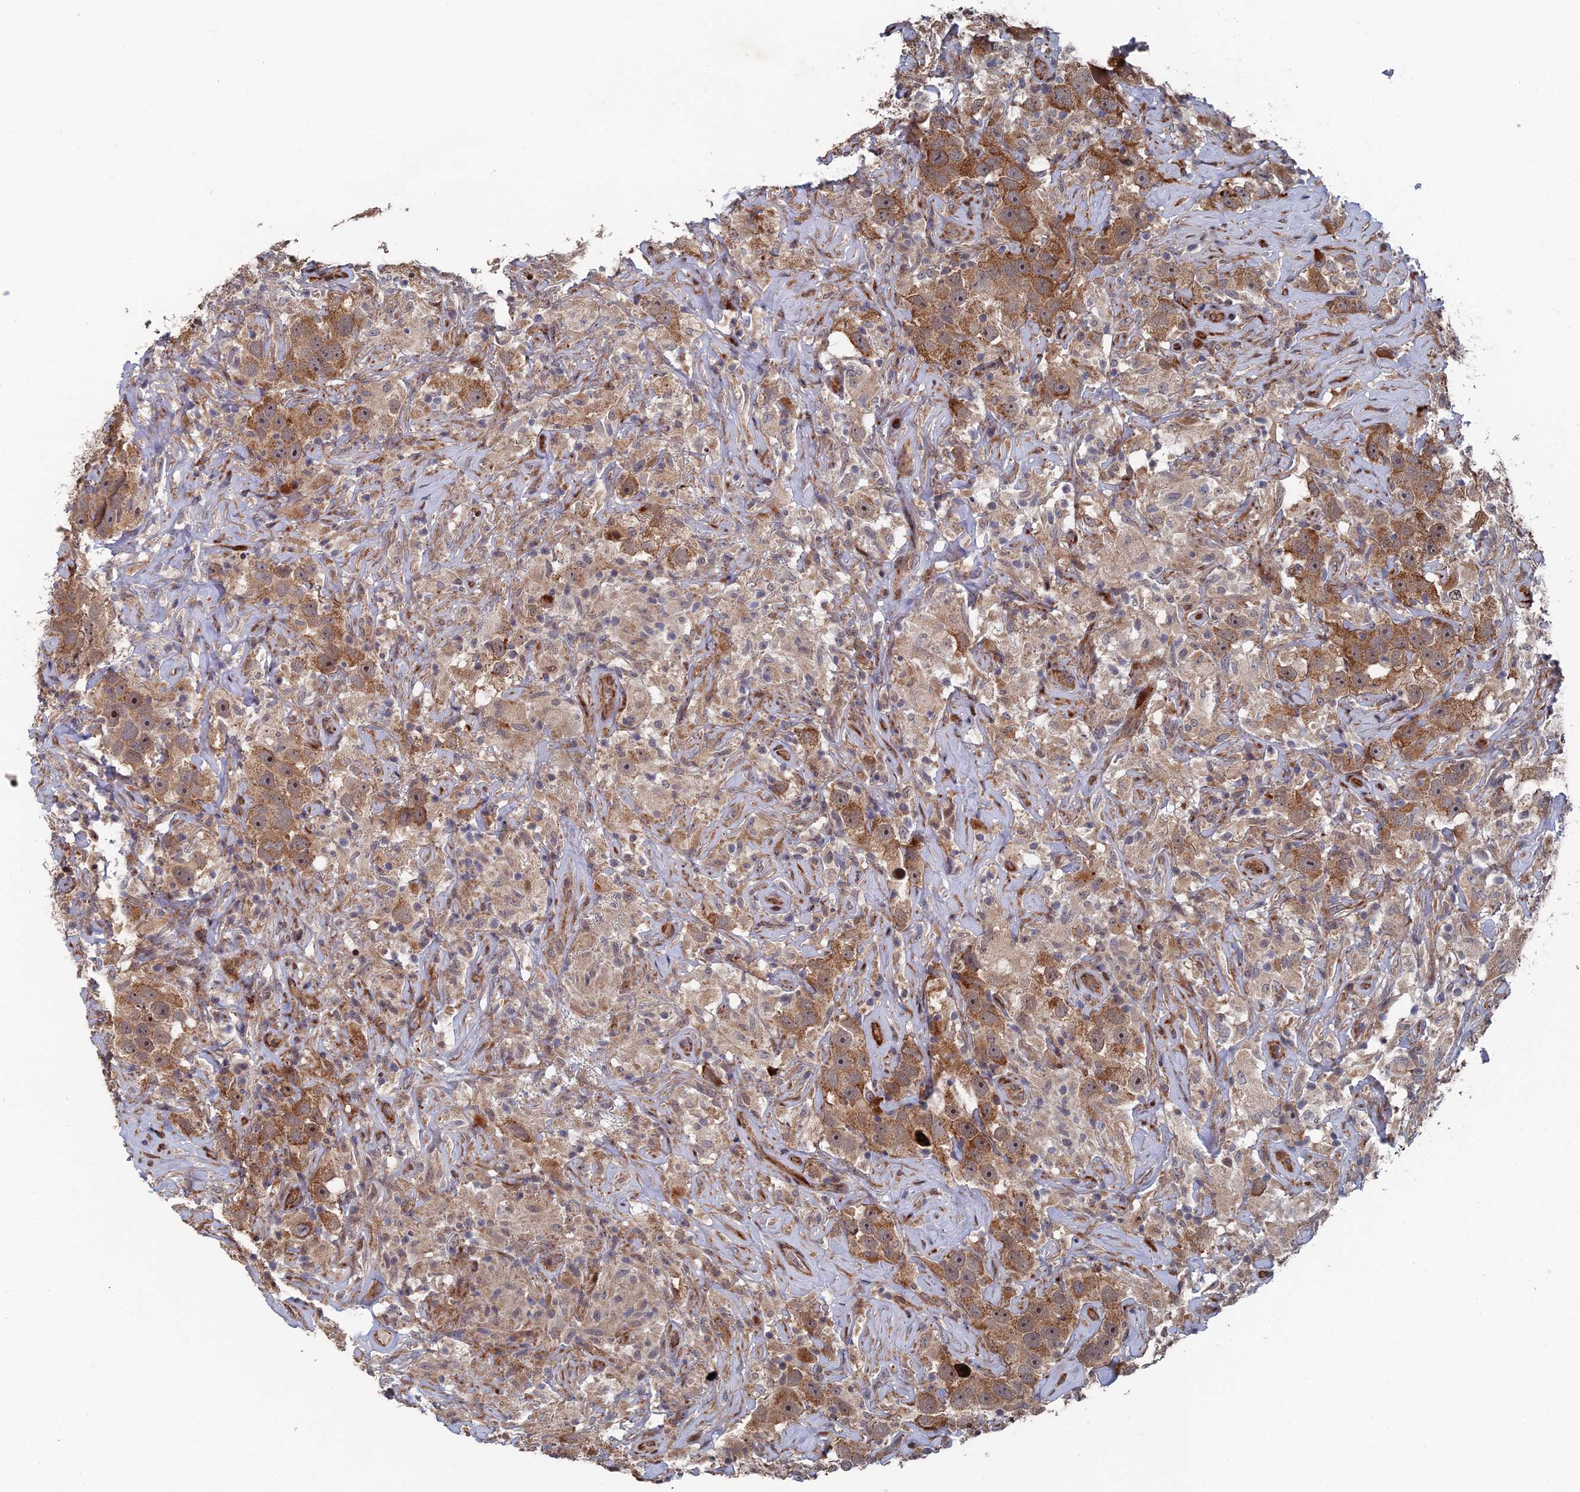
{"staining": {"intensity": "moderate", "quantity": ">75%", "location": "cytoplasmic/membranous"}, "tissue": "testis cancer", "cell_type": "Tumor cells", "image_type": "cancer", "snomed": [{"axis": "morphology", "description": "Seminoma, NOS"}, {"axis": "topography", "description": "Testis"}], "caption": "An immunohistochemistry histopathology image of neoplastic tissue is shown. Protein staining in brown highlights moderate cytoplasmic/membranous positivity in testis cancer within tumor cells. (DAB (3,3'-diaminobenzidine) IHC with brightfield microscopy, high magnification).", "gene": "GTF2IRD1", "patient": {"sex": "male", "age": 49}}